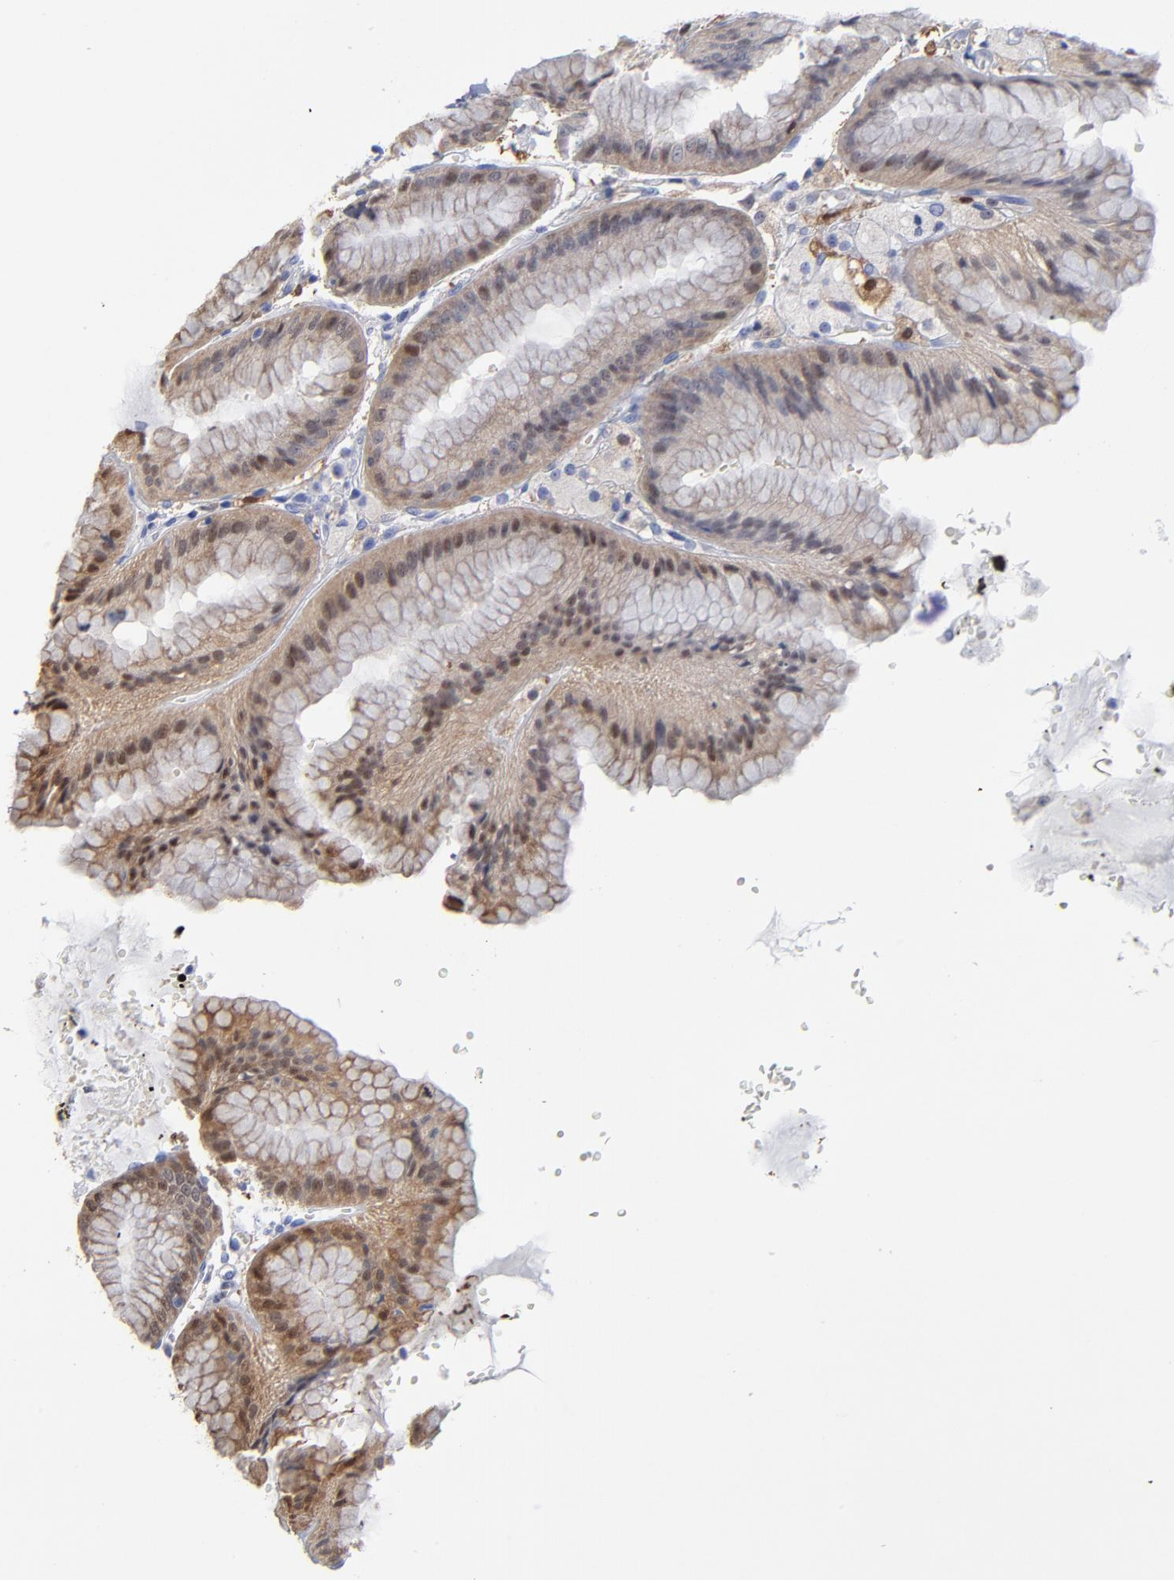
{"staining": {"intensity": "weak", "quantity": ">75%", "location": "cytoplasmic/membranous"}, "tissue": "stomach", "cell_type": "Glandular cells", "image_type": "normal", "snomed": [{"axis": "morphology", "description": "Normal tissue, NOS"}, {"axis": "topography", "description": "Stomach, lower"}], "caption": "Immunohistochemical staining of benign stomach demonstrates weak cytoplasmic/membranous protein staining in about >75% of glandular cells.", "gene": "PTP4A1", "patient": {"sex": "male", "age": 71}}